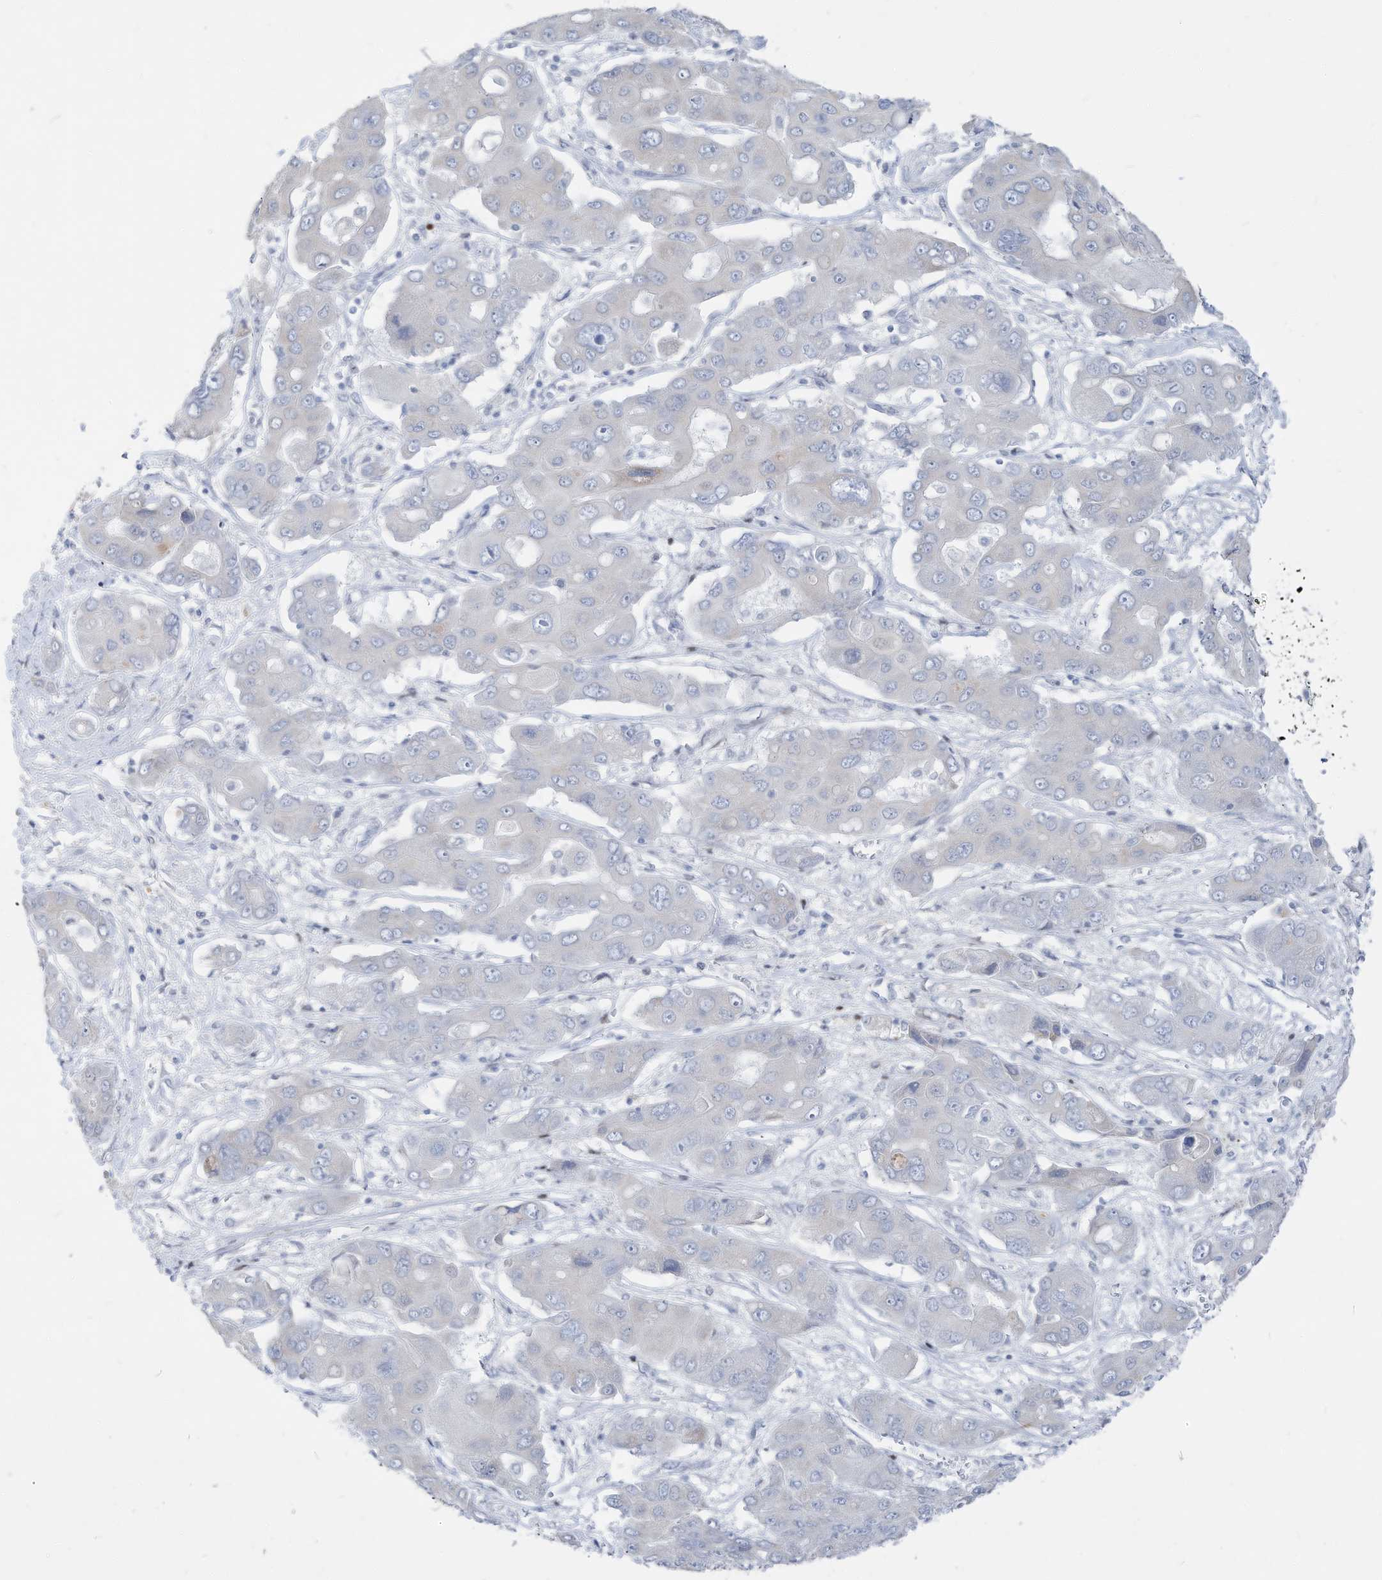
{"staining": {"intensity": "negative", "quantity": "none", "location": "none"}, "tissue": "liver cancer", "cell_type": "Tumor cells", "image_type": "cancer", "snomed": [{"axis": "morphology", "description": "Cholangiocarcinoma"}, {"axis": "topography", "description": "Liver"}], "caption": "Cholangiocarcinoma (liver) was stained to show a protein in brown. There is no significant expression in tumor cells.", "gene": "FRS3", "patient": {"sex": "male", "age": 67}}